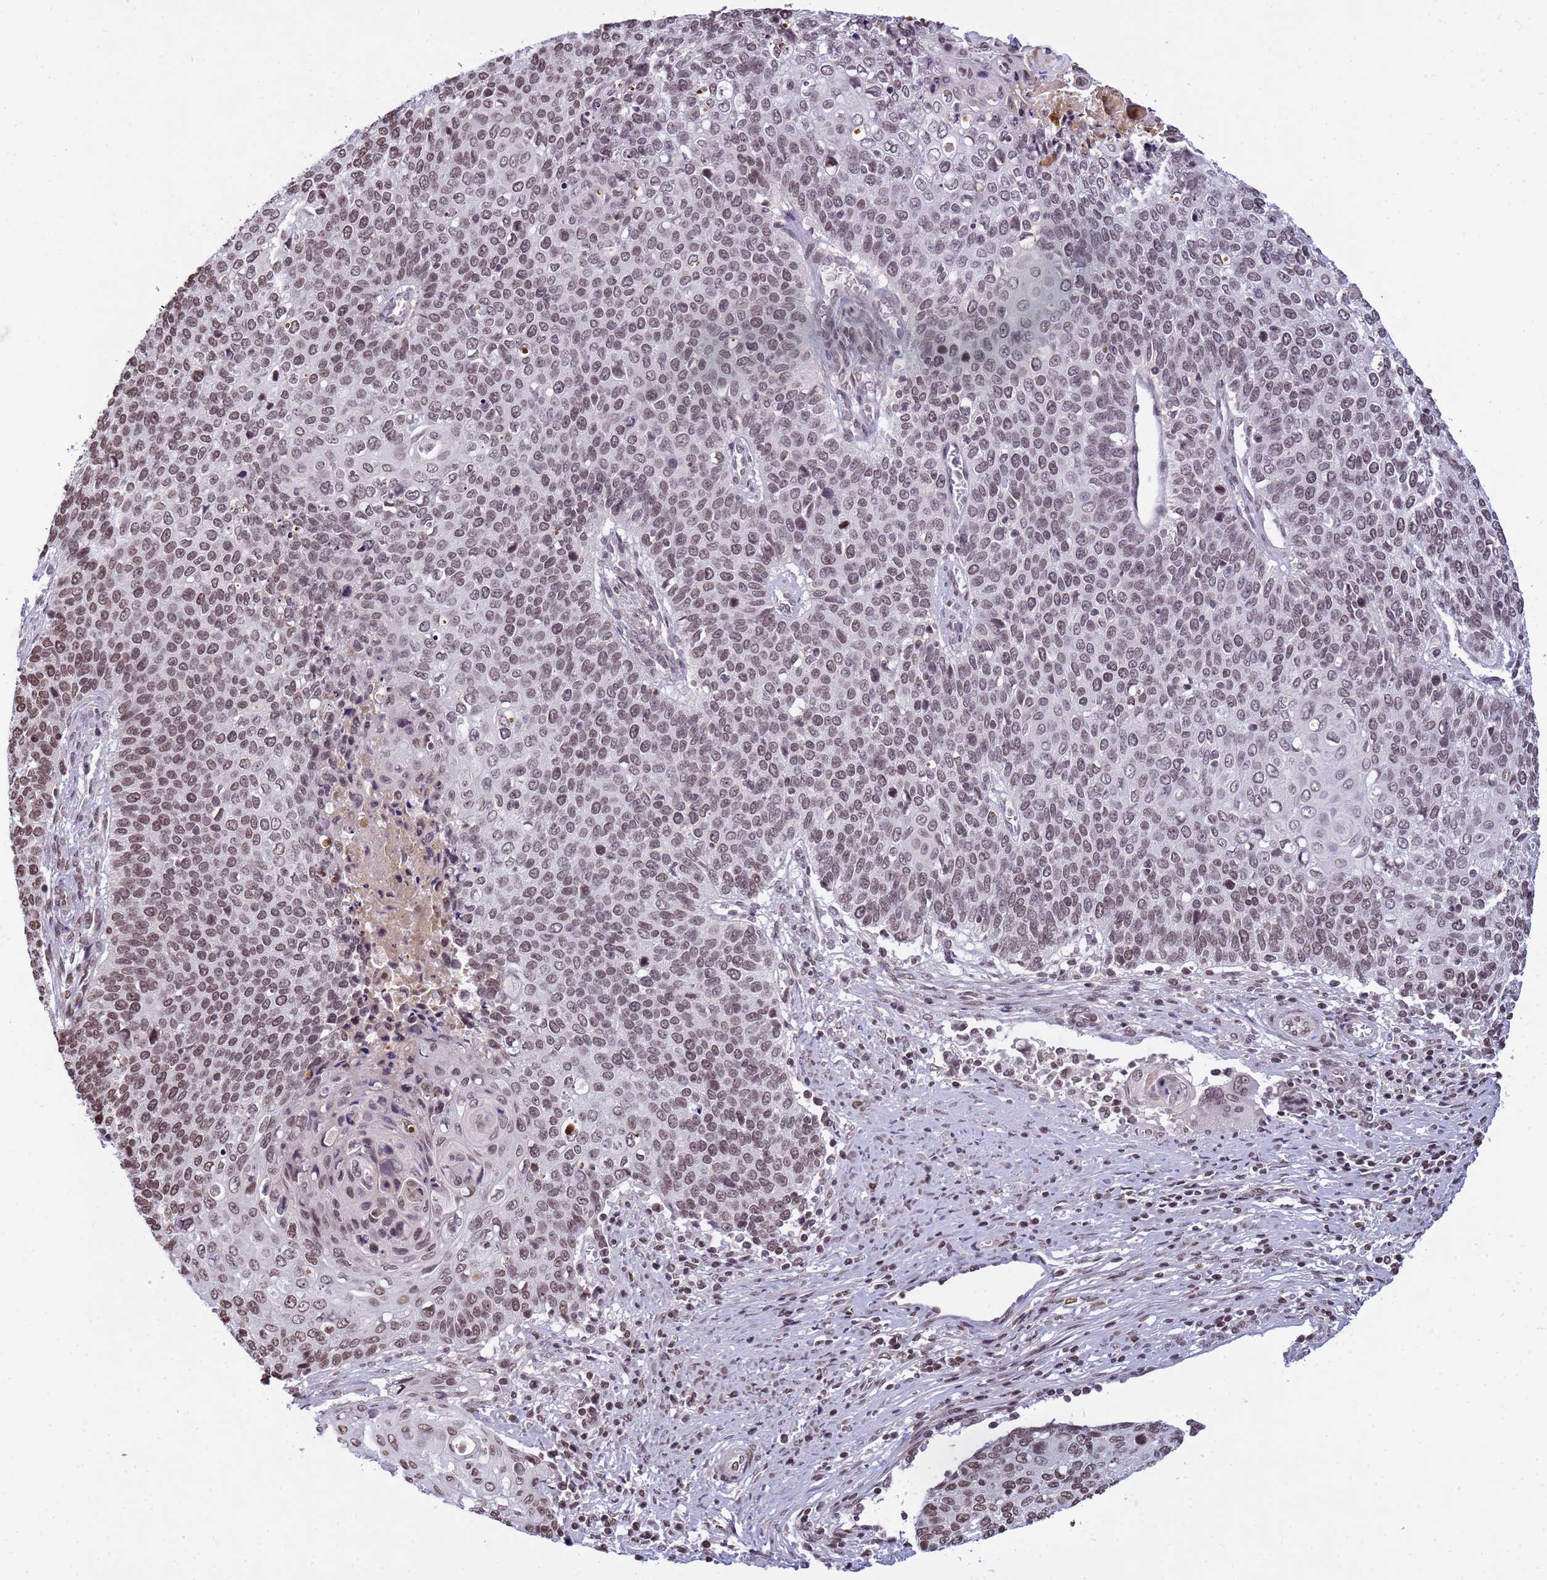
{"staining": {"intensity": "moderate", "quantity": ">75%", "location": "nuclear"}, "tissue": "cervical cancer", "cell_type": "Tumor cells", "image_type": "cancer", "snomed": [{"axis": "morphology", "description": "Squamous cell carcinoma, NOS"}, {"axis": "topography", "description": "Cervix"}], "caption": "Moderate nuclear expression for a protein is present in about >75% of tumor cells of squamous cell carcinoma (cervical) using immunohistochemistry (IHC).", "gene": "H3-3B", "patient": {"sex": "female", "age": 39}}